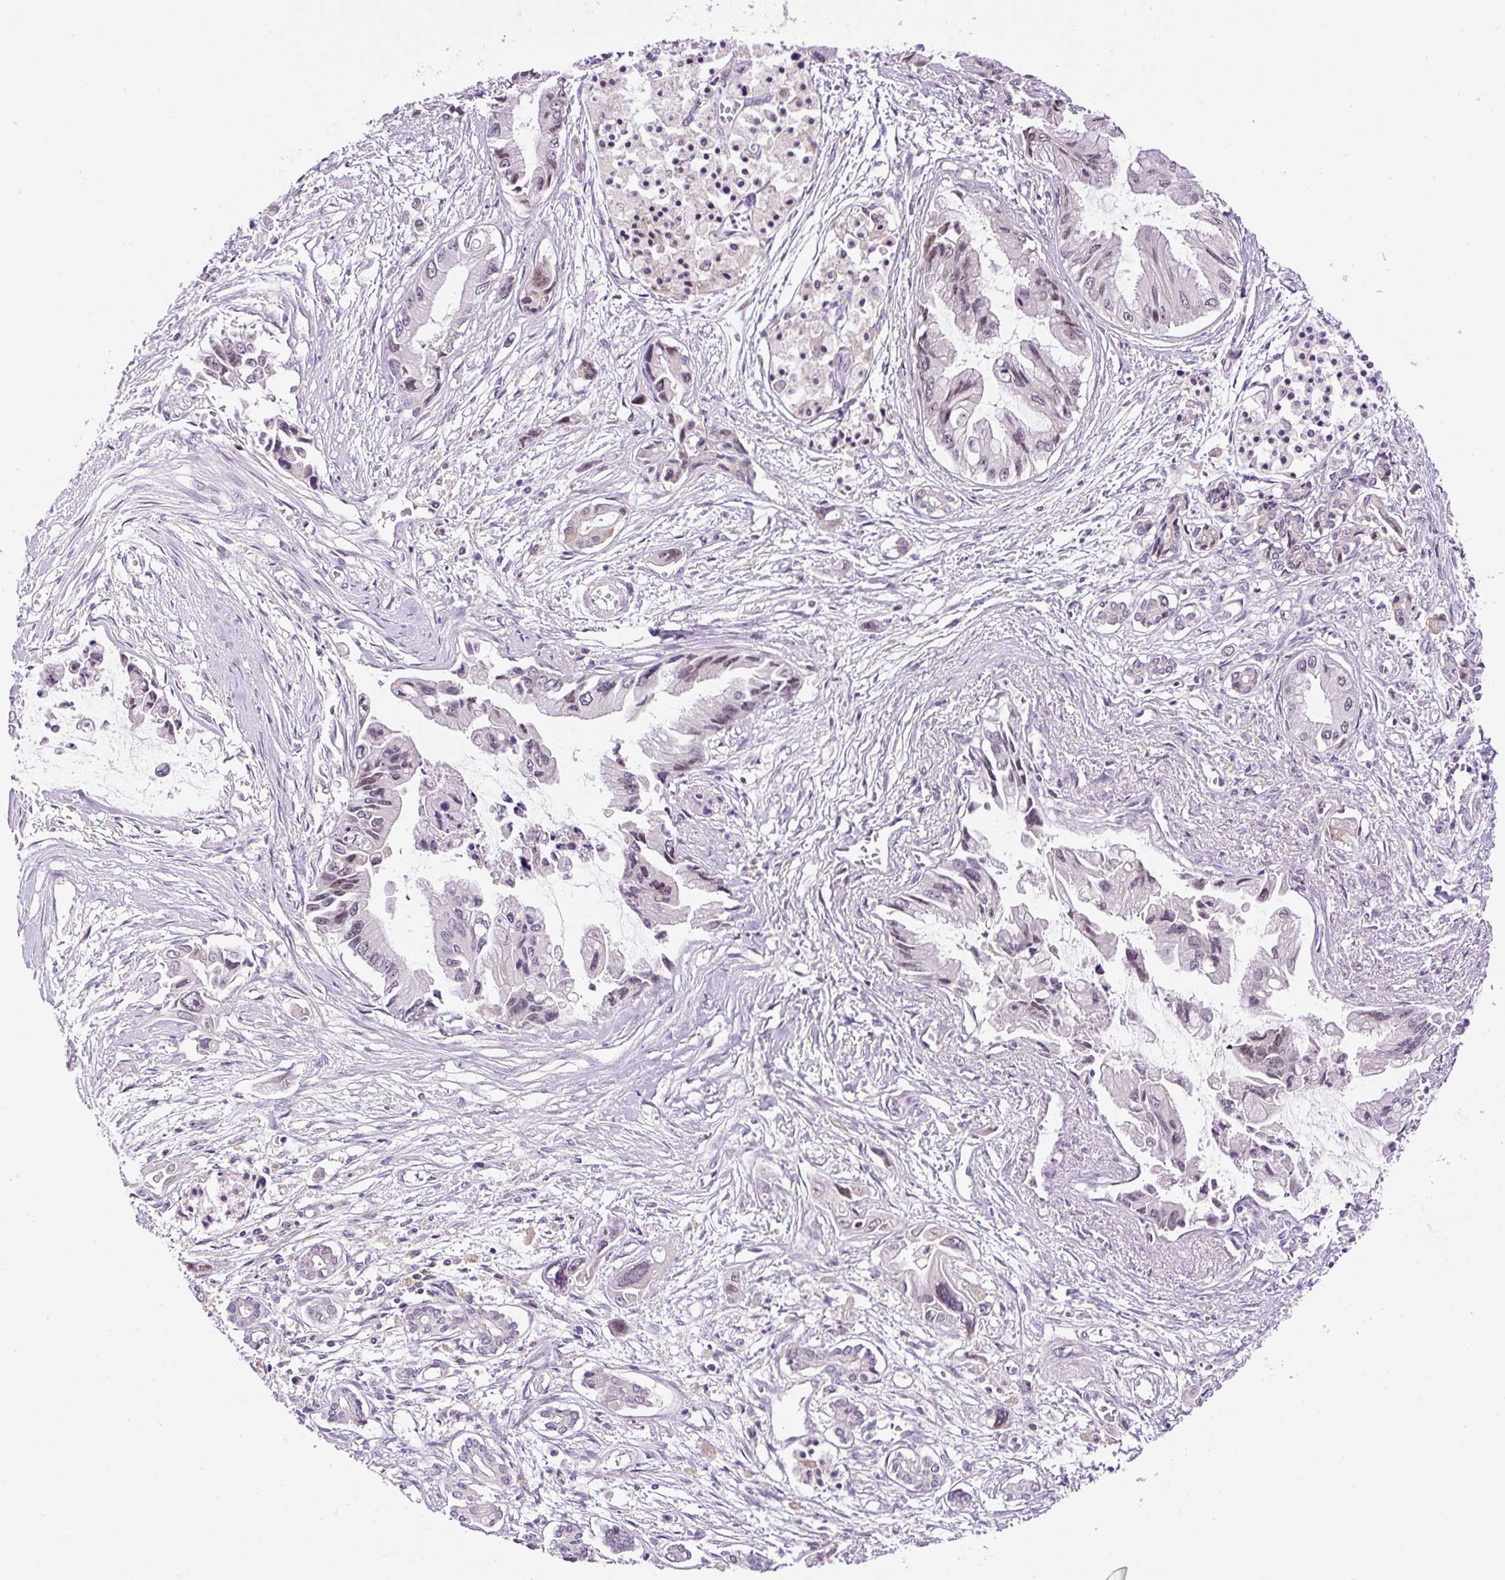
{"staining": {"intensity": "weak", "quantity": "<25%", "location": "nuclear"}, "tissue": "pancreatic cancer", "cell_type": "Tumor cells", "image_type": "cancer", "snomed": [{"axis": "morphology", "description": "Adenocarcinoma, NOS"}, {"axis": "topography", "description": "Pancreas"}], "caption": "Immunohistochemical staining of pancreatic cancer demonstrates no significant positivity in tumor cells.", "gene": "CARD11", "patient": {"sex": "male", "age": 84}}